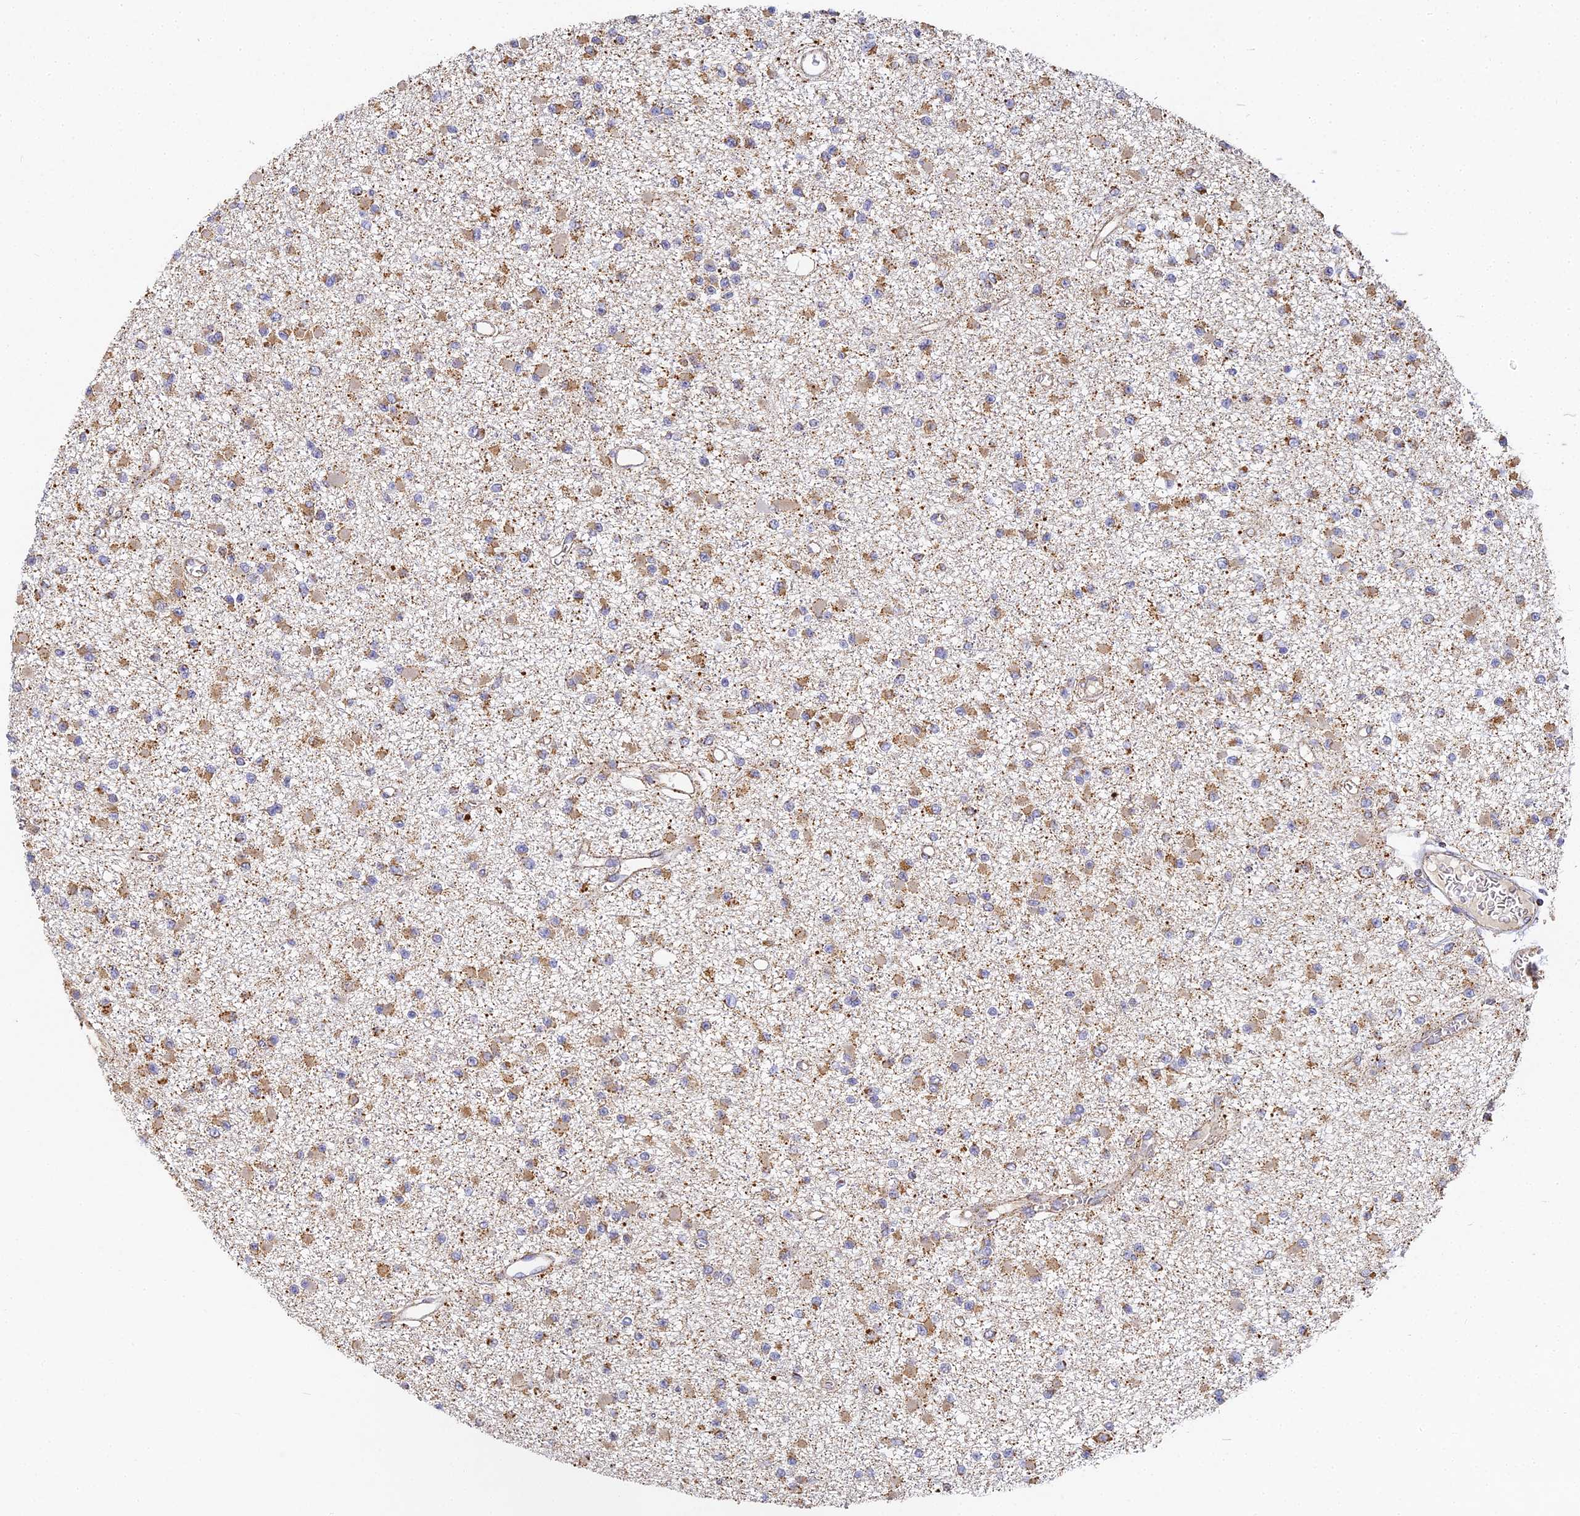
{"staining": {"intensity": "moderate", "quantity": ">75%", "location": "cytoplasmic/membranous"}, "tissue": "glioma", "cell_type": "Tumor cells", "image_type": "cancer", "snomed": [{"axis": "morphology", "description": "Glioma, malignant, Low grade"}, {"axis": "topography", "description": "Brain"}], "caption": "Protein expression by immunohistochemistry (IHC) displays moderate cytoplasmic/membranous staining in approximately >75% of tumor cells in glioma.", "gene": "DONSON", "patient": {"sex": "female", "age": 22}}